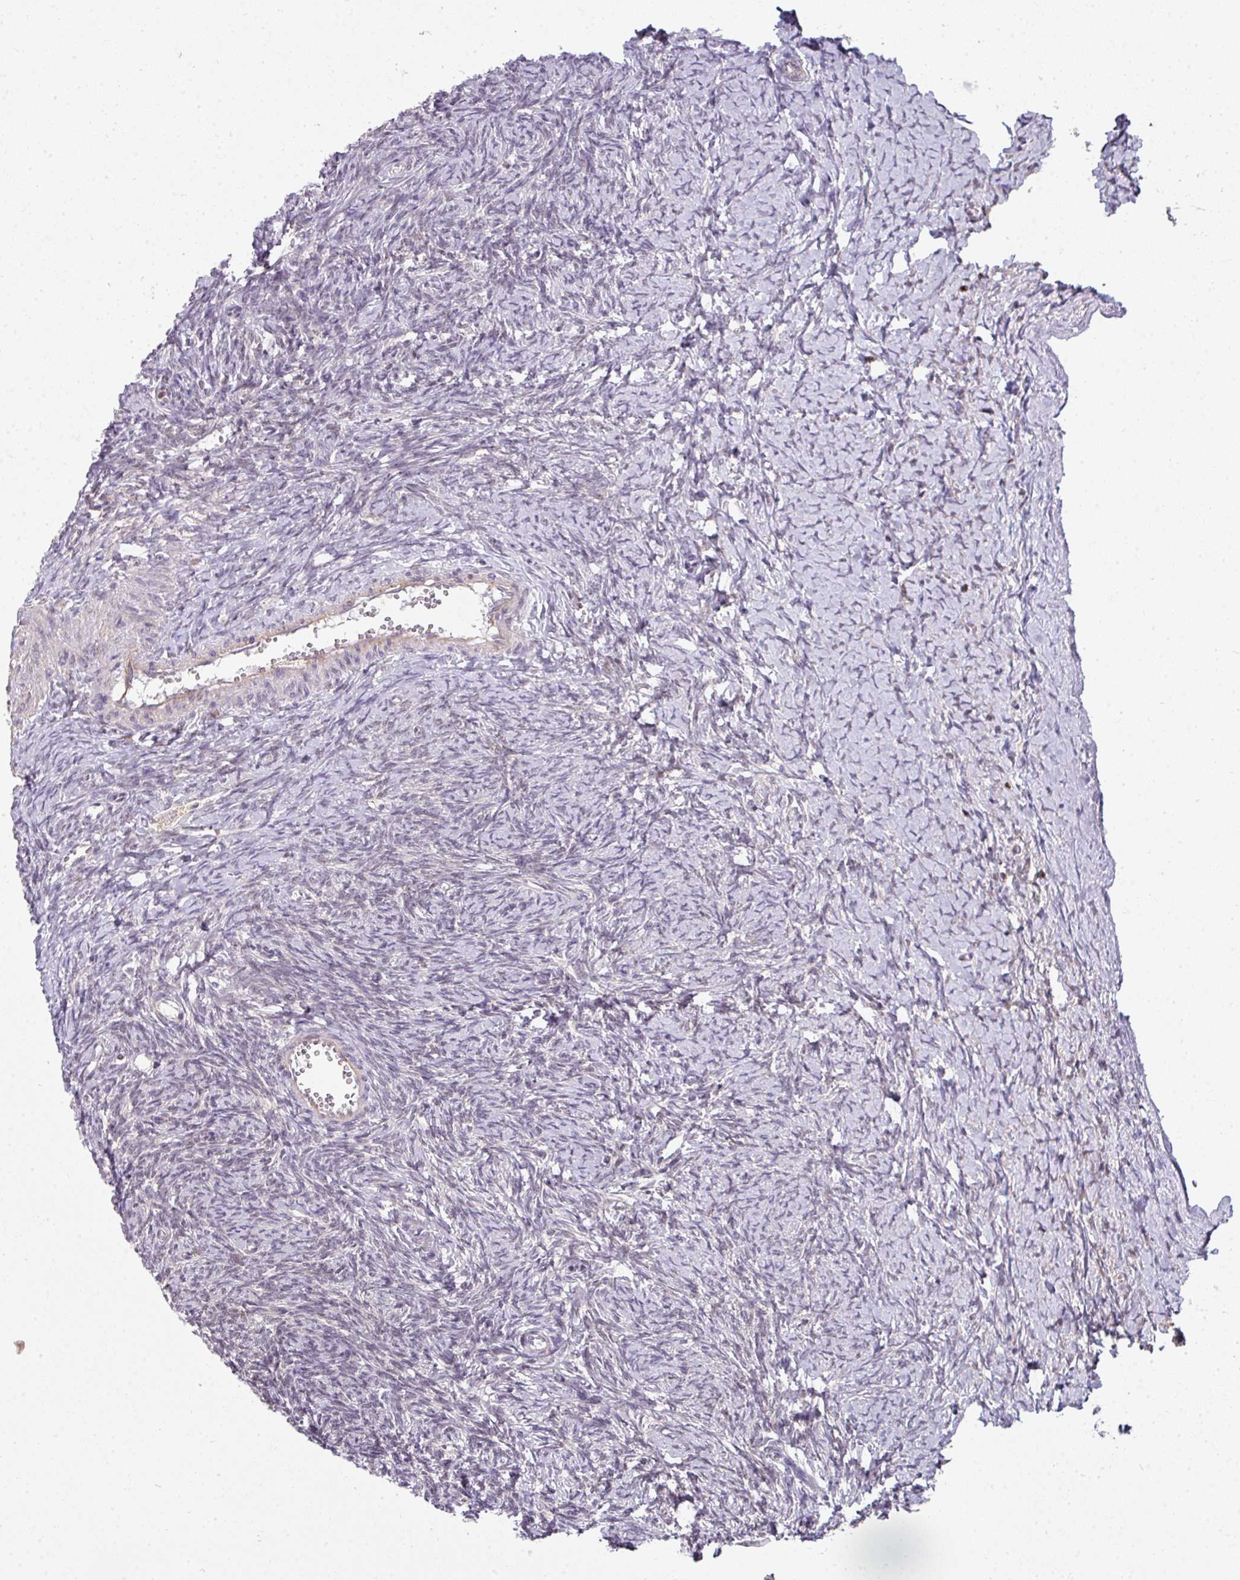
{"staining": {"intensity": "negative", "quantity": "none", "location": "none"}, "tissue": "ovary", "cell_type": "Follicle cells", "image_type": "normal", "snomed": [{"axis": "morphology", "description": "Normal tissue, NOS"}, {"axis": "topography", "description": "Ovary"}], "caption": "High magnification brightfield microscopy of normal ovary stained with DAB (brown) and counterstained with hematoxylin (blue): follicle cells show no significant staining. (DAB (3,3'-diaminobenzidine) IHC visualized using brightfield microscopy, high magnification).", "gene": "STAT5A", "patient": {"sex": "female", "age": 39}}